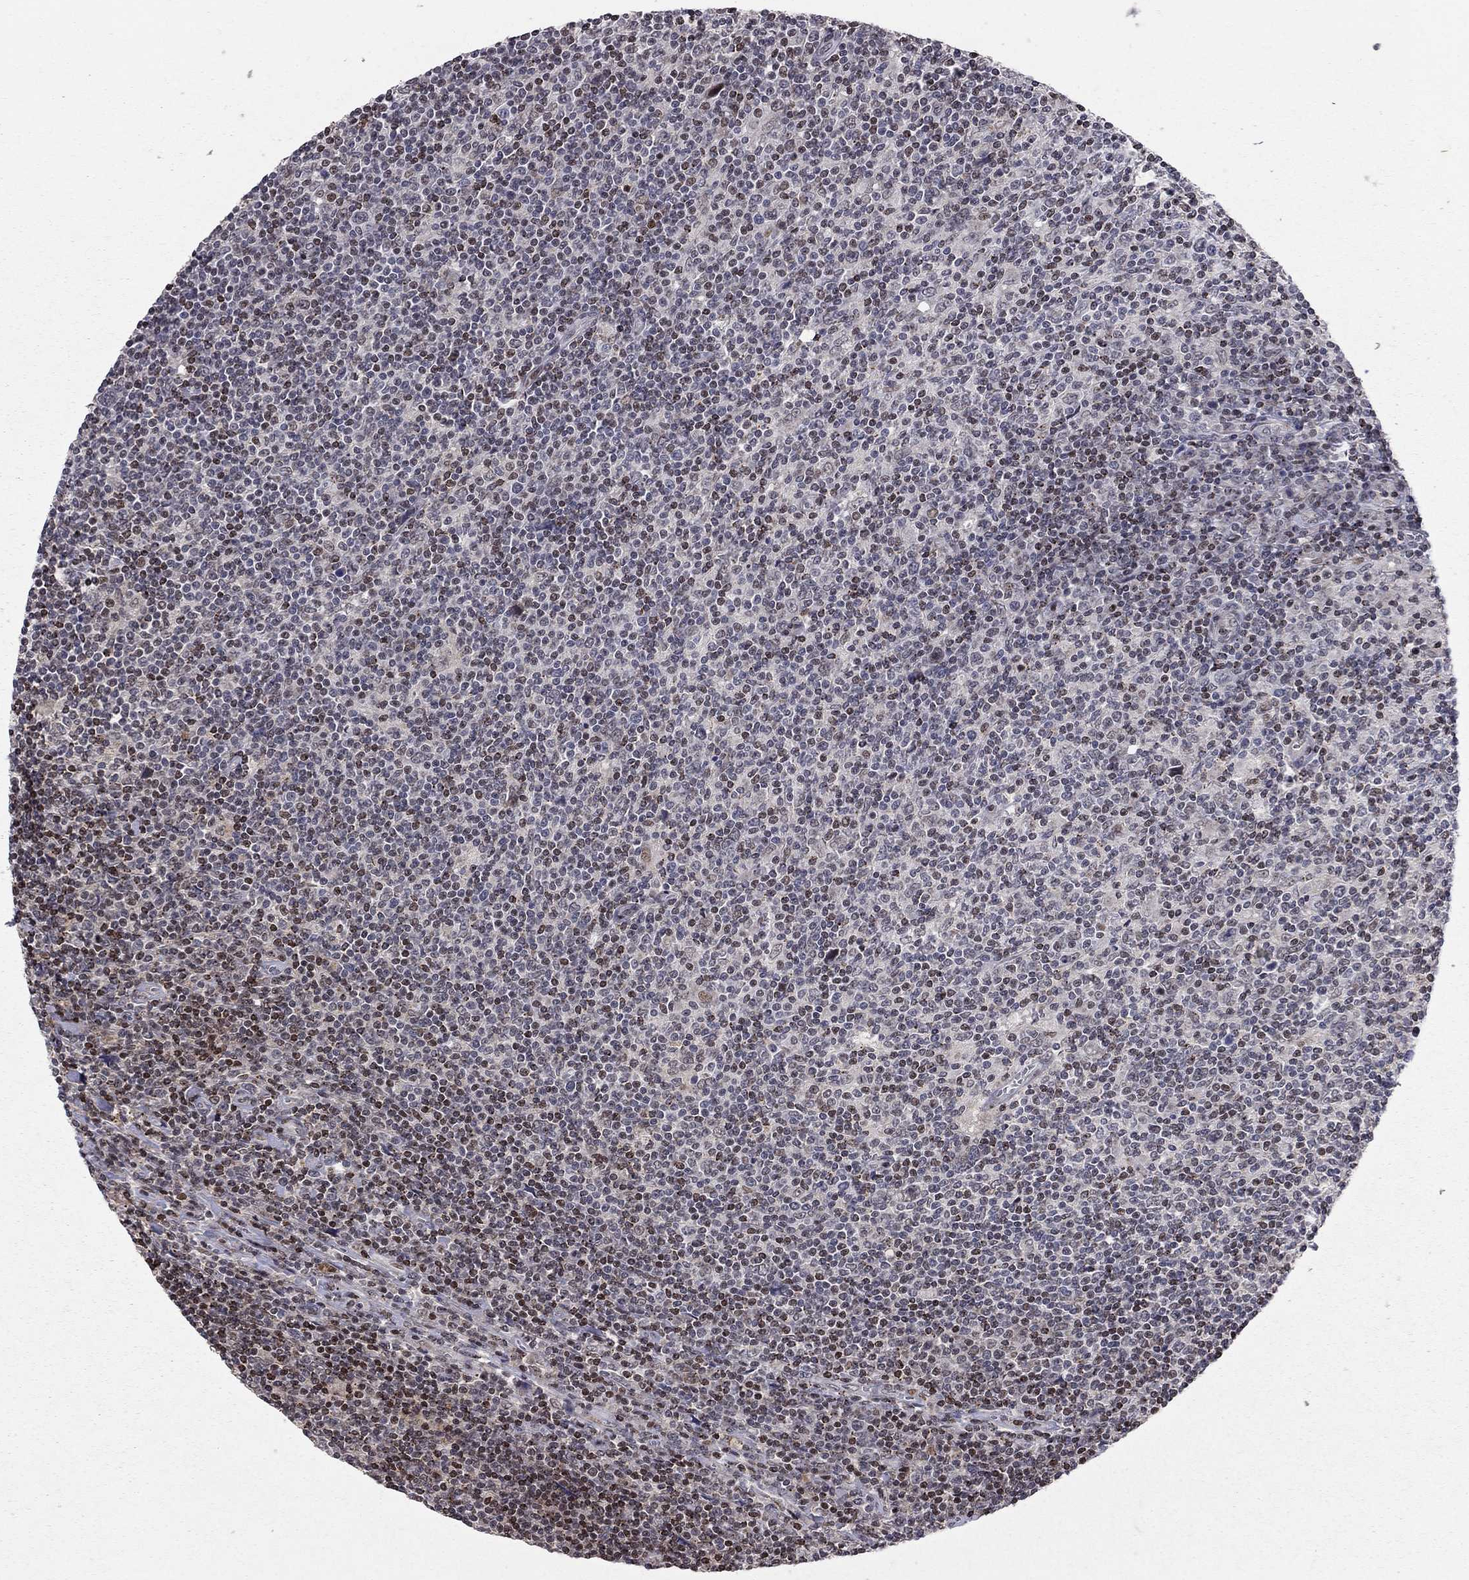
{"staining": {"intensity": "negative", "quantity": "none", "location": "none"}, "tissue": "lymphoma", "cell_type": "Tumor cells", "image_type": "cancer", "snomed": [{"axis": "morphology", "description": "Hodgkin's disease, NOS"}, {"axis": "topography", "description": "Lymph node"}], "caption": "Immunohistochemistry (IHC) histopathology image of human lymphoma stained for a protein (brown), which displays no expression in tumor cells.", "gene": "HDAC3", "patient": {"sex": "male", "age": 40}}